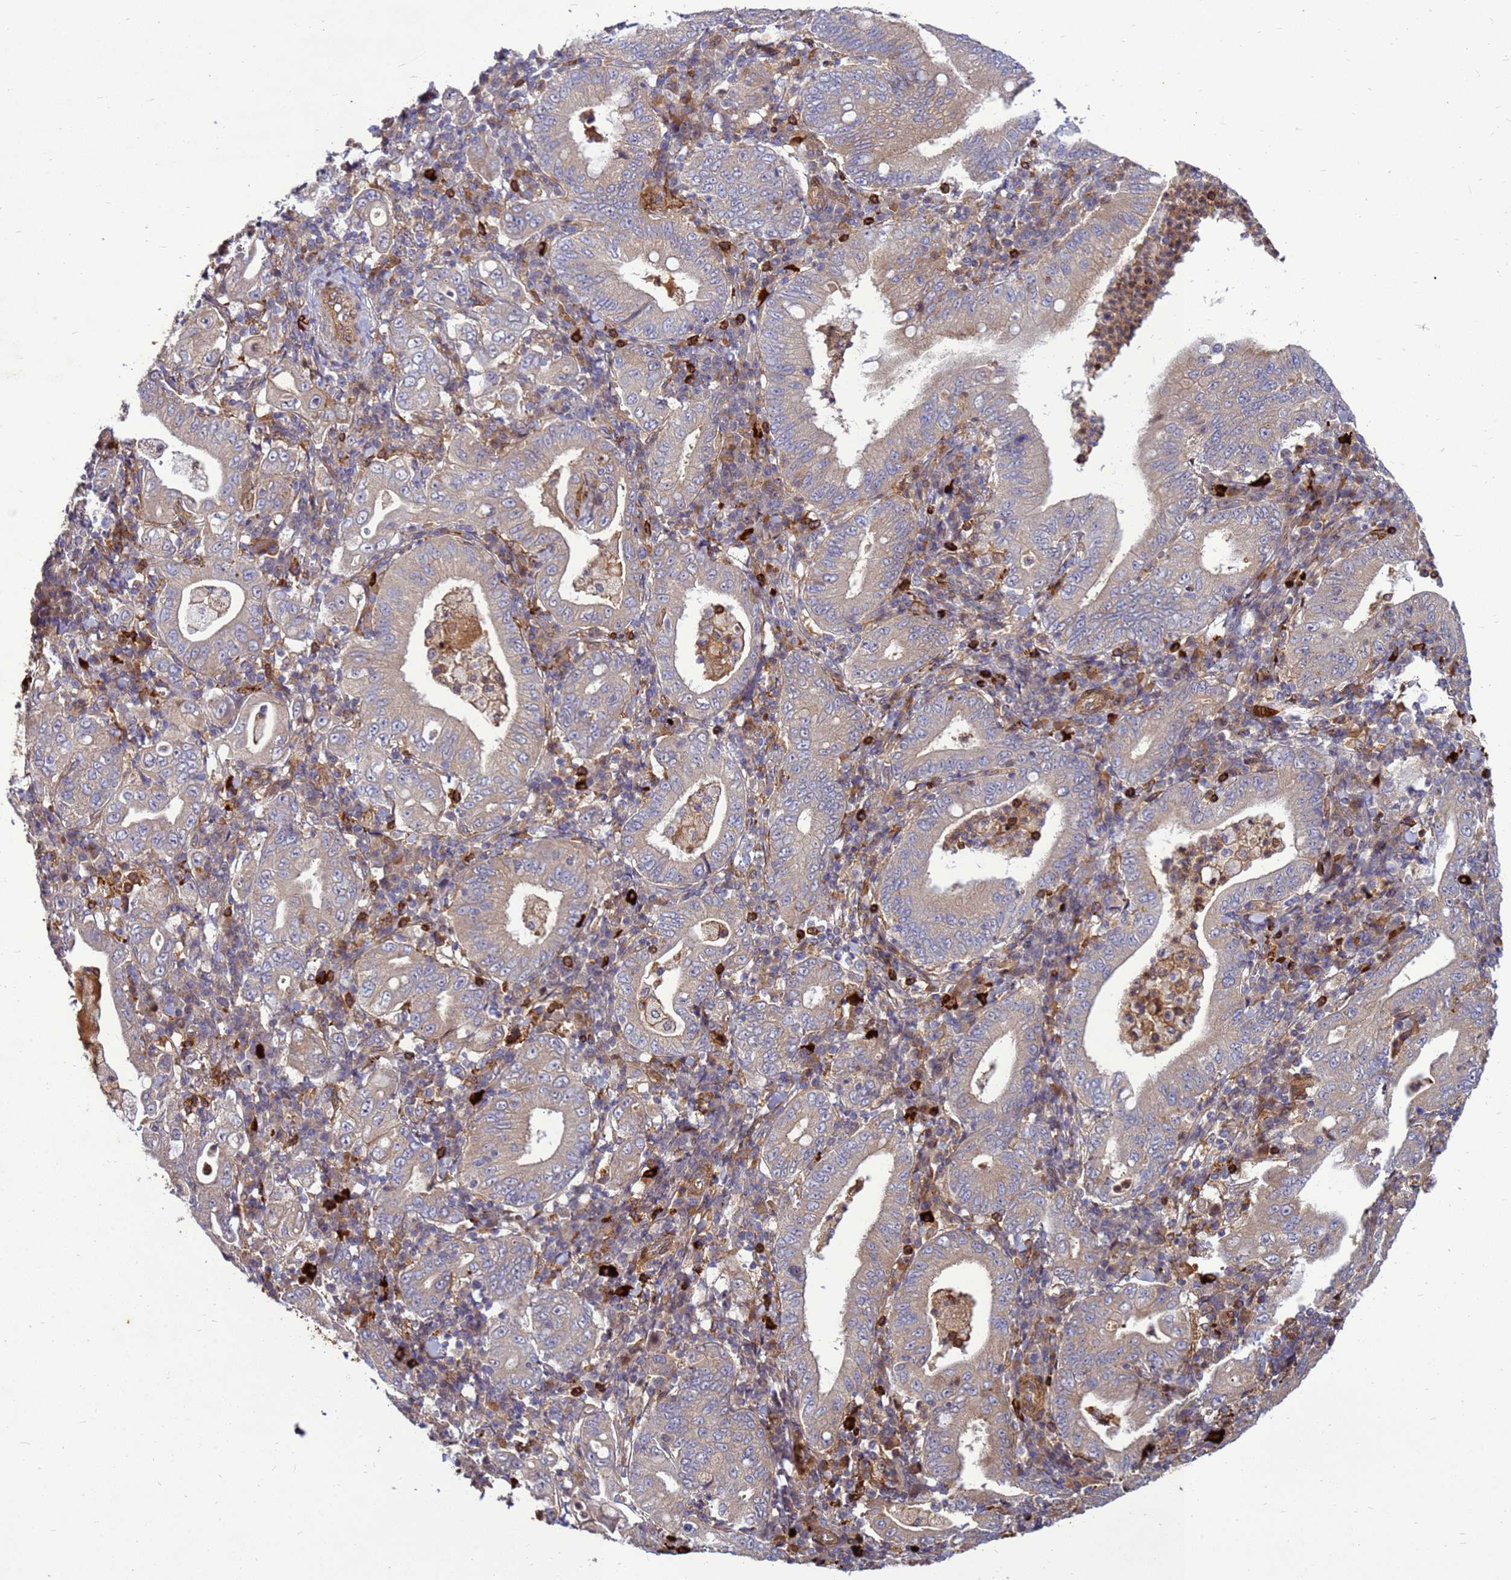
{"staining": {"intensity": "weak", "quantity": "<25%", "location": "cytoplasmic/membranous"}, "tissue": "stomach cancer", "cell_type": "Tumor cells", "image_type": "cancer", "snomed": [{"axis": "morphology", "description": "Normal tissue, NOS"}, {"axis": "morphology", "description": "Adenocarcinoma, NOS"}, {"axis": "topography", "description": "Esophagus"}, {"axis": "topography", "description": "Stomach, upper"}, {"axis": "topography", "description": "Peripheral nerve tissue"}], "caption": "The immunohistochemistry (IHC) photomicrograph has no significant expression in tumor cells of stomach cancer tissue.", "gene": "RNF215", "patient": {"sex": "male", "age": 62}}